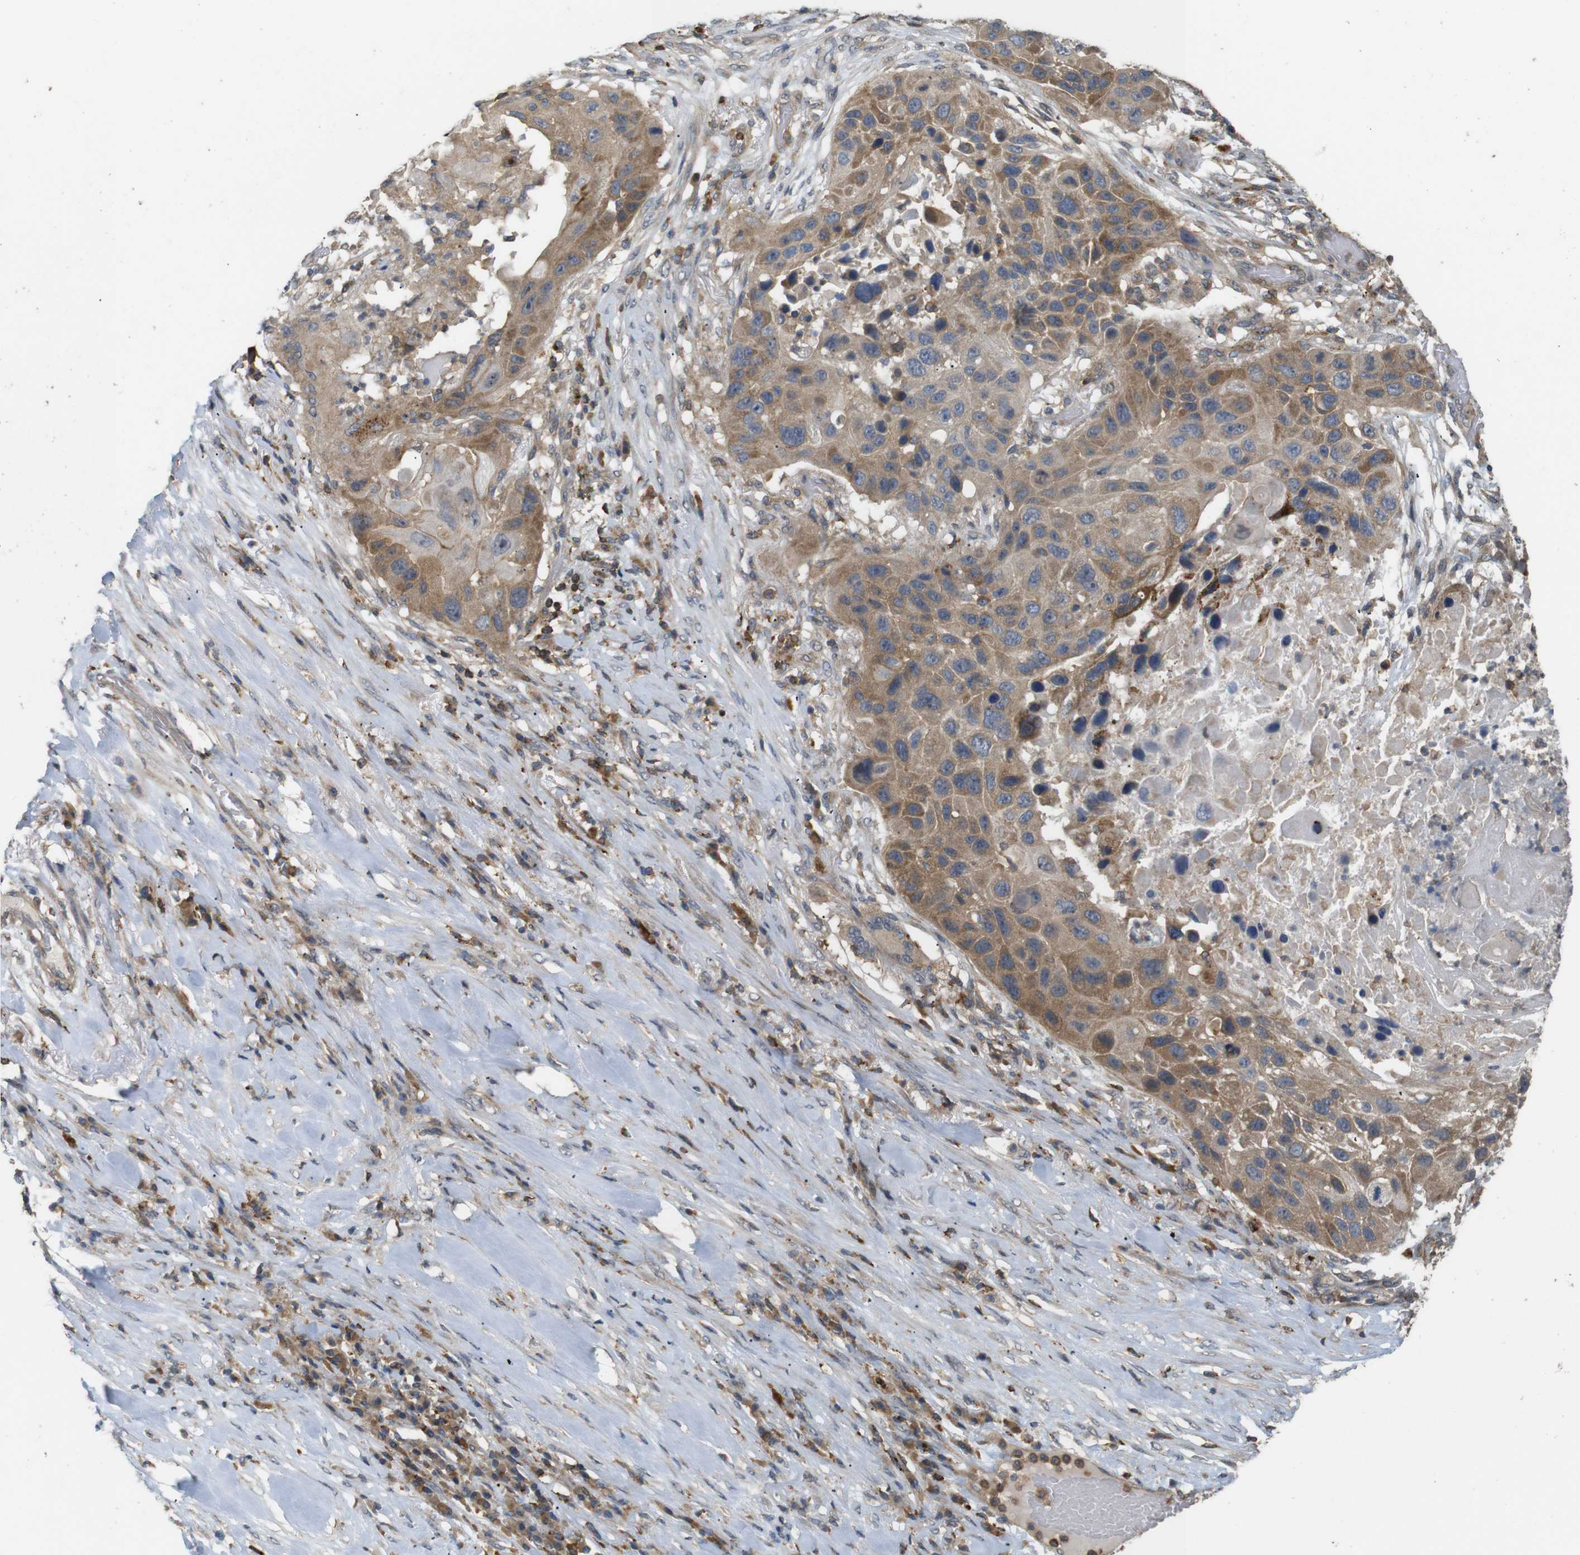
{"staining": {"intensity": "moderate", "quantity": ">75%", "location": "cytoplasmic/membranous"}, "tissue": "lung cancer", "cell_type": "Tumor cells", "image_type": "cancer", "snomed": [{"axis": "morphology", "description": "Squamous cell carcinoma, NOS"}, {"axis": "topography", "description": "Lung"}], "caption": "Immunohistochemistry (IHC) micrograph of neoplastic tissue: squamous cell carcinoma (lung) stained using immunohistochemistry (IHC) exhibits medium levels of moderate protein expression localized specifically in the cytoplasmic/membranous of tumor cells, appearing as a cytoplasmic/membranous brown color.", "gene": "KSR1", "patient": {"sex": "male", "age": 57}}